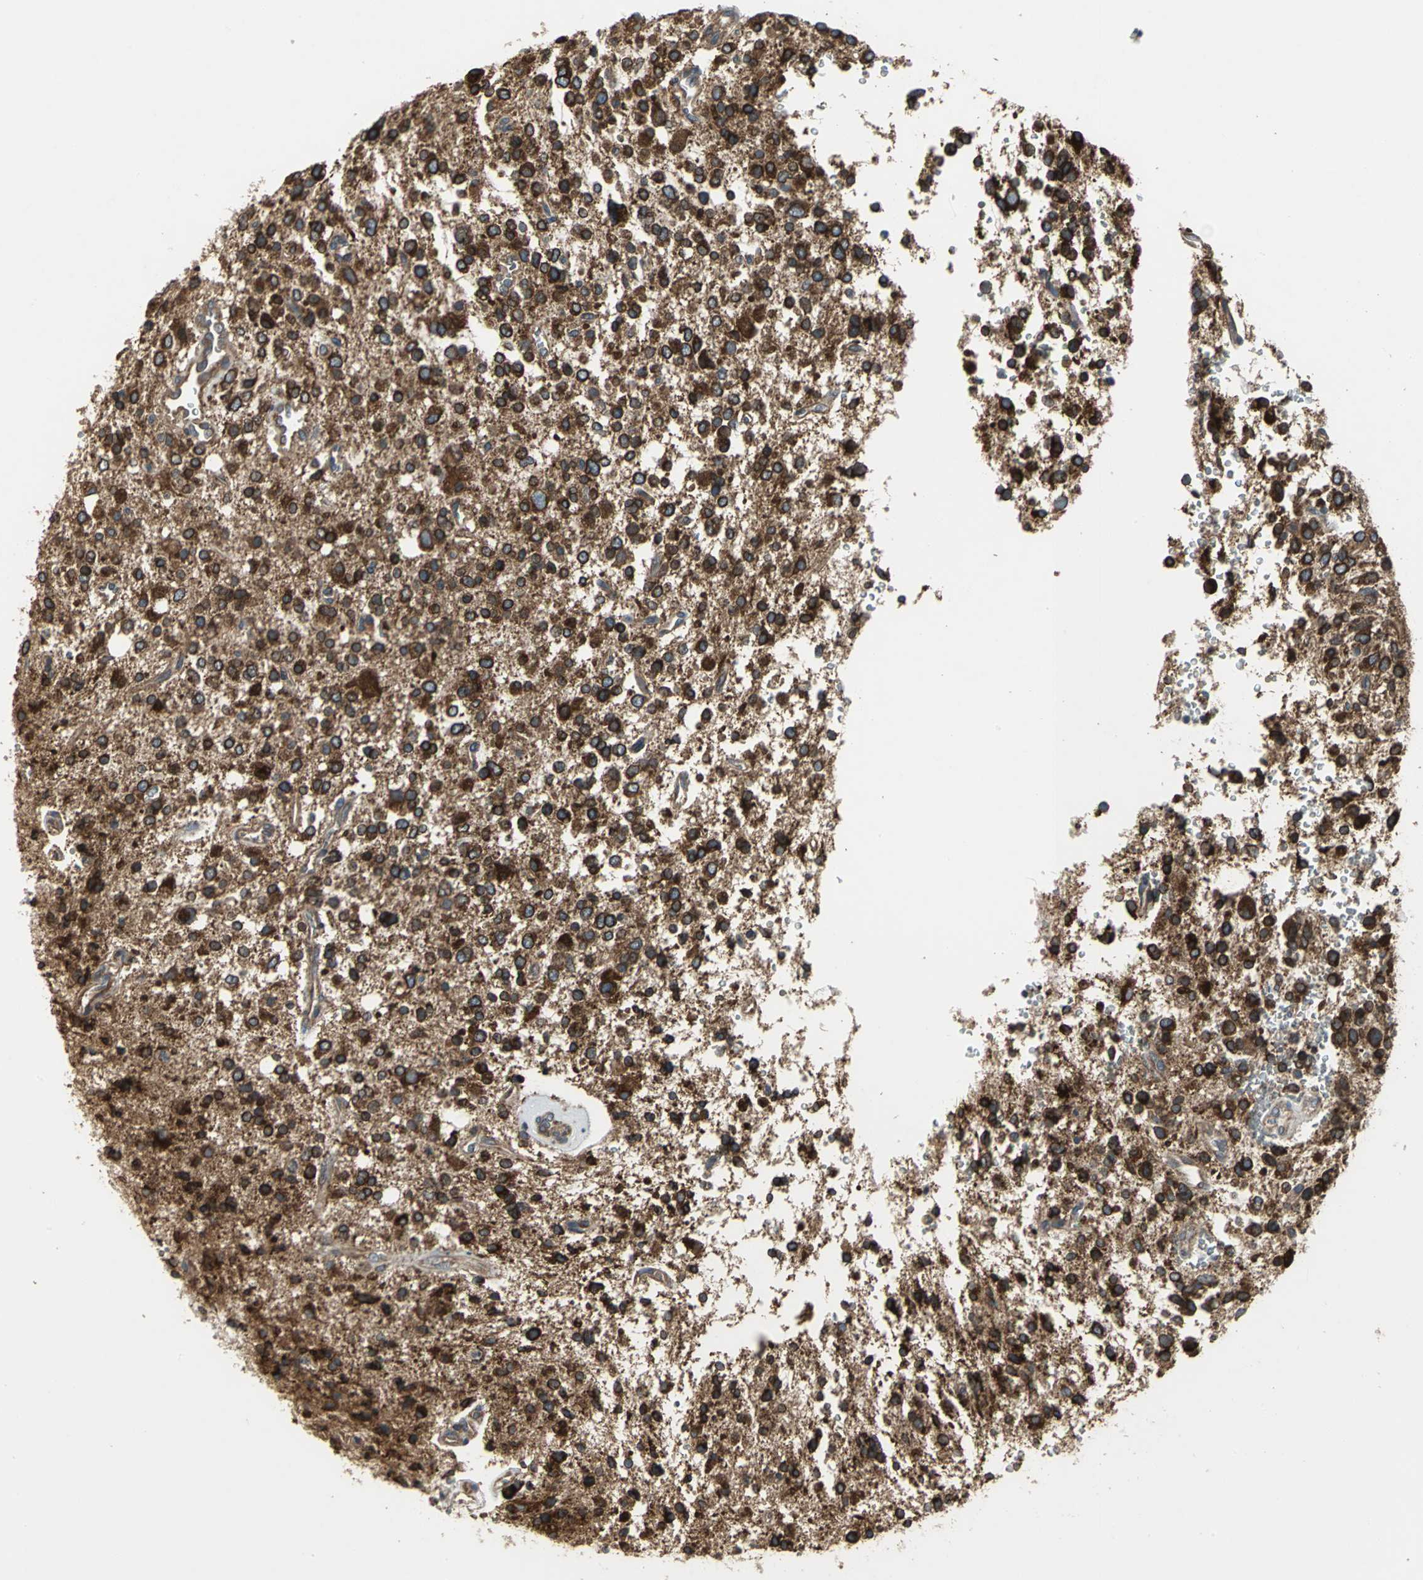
{"staining": {"intensity": "strong", "quantity": ">75%", "location": "cytoplasmic/membranous"}, "tissue": "glioma", "cell_type": "Tumor cells", "image_type": "cancer", "snomed": [{"axis": "morphology", "description": "Glioma, malignant, High grade"}, {"axis": "topography", "description": "Brain"}], "caption": "A high amount of strong cytoplasmic/membranous positivity is present in approximately >75% of tumor cells in malignant glioma (high-grade) tissue.", "gene": "SYVN1", "patient": {"sex": "male", "age": 47}}